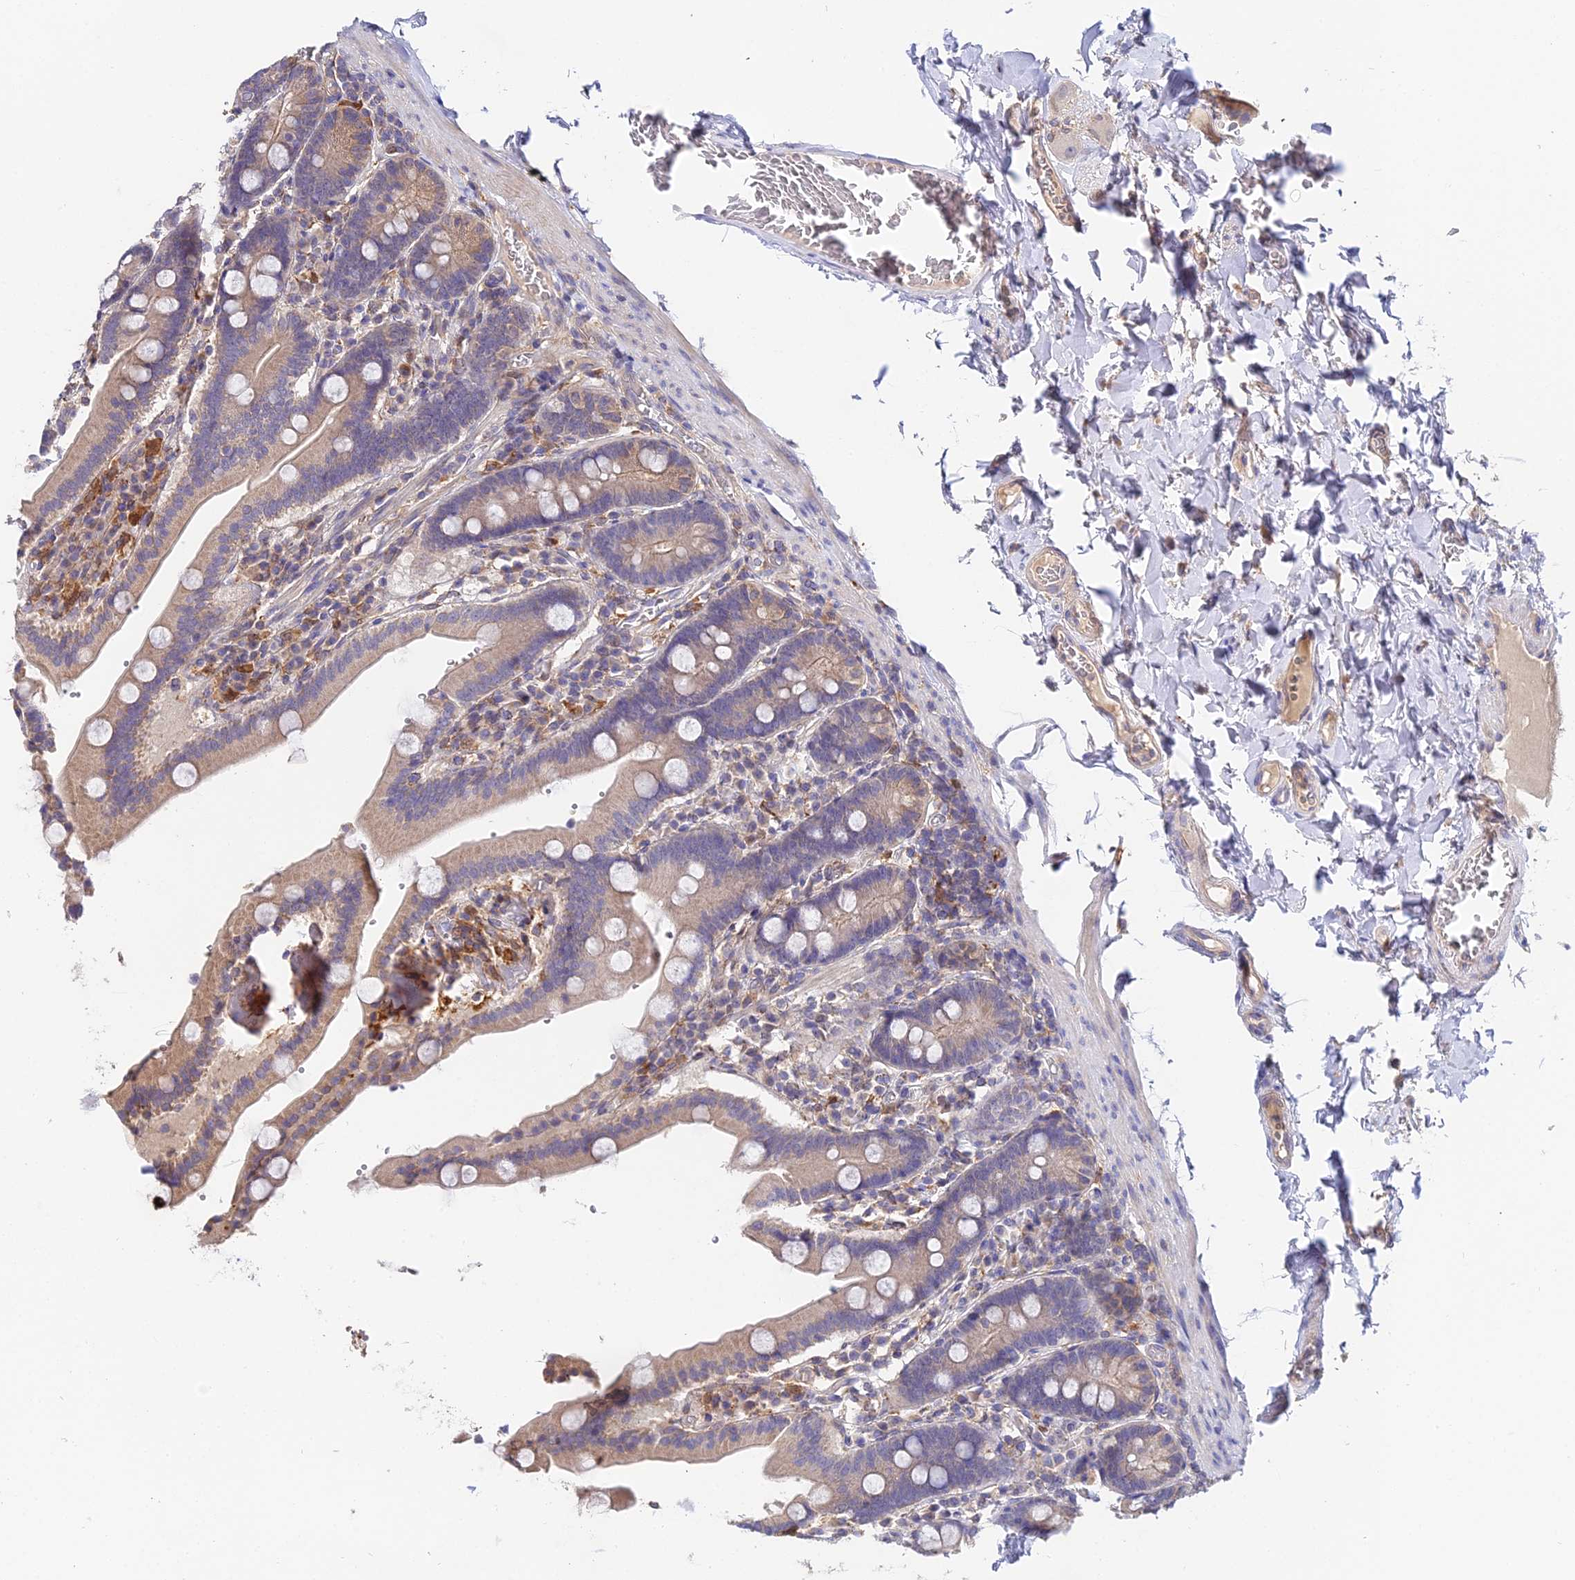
{"staining": {"intensity": "moderate", "quantity": "25%-75%", "location": "cytoplasmic/membranous"}, "tissue": "duodenum", "cell_type": "Glandular cells", "image_type": "normal", "snomed": [{"axis": "morphology", "description": "Normal tissue, NOS"}, {"axis": "topography", "description": "Duodenum"}], "caption": "DAB (3,3'-diaminobenzidine) immunohistochemical staining of benign human duodenum shows moderate cytoplasmic/membranous protein positivity in approximately 25%-75% of glandular cells.", "gene": "ZBED8", "patient": {"sex": "female", "age": 62}}